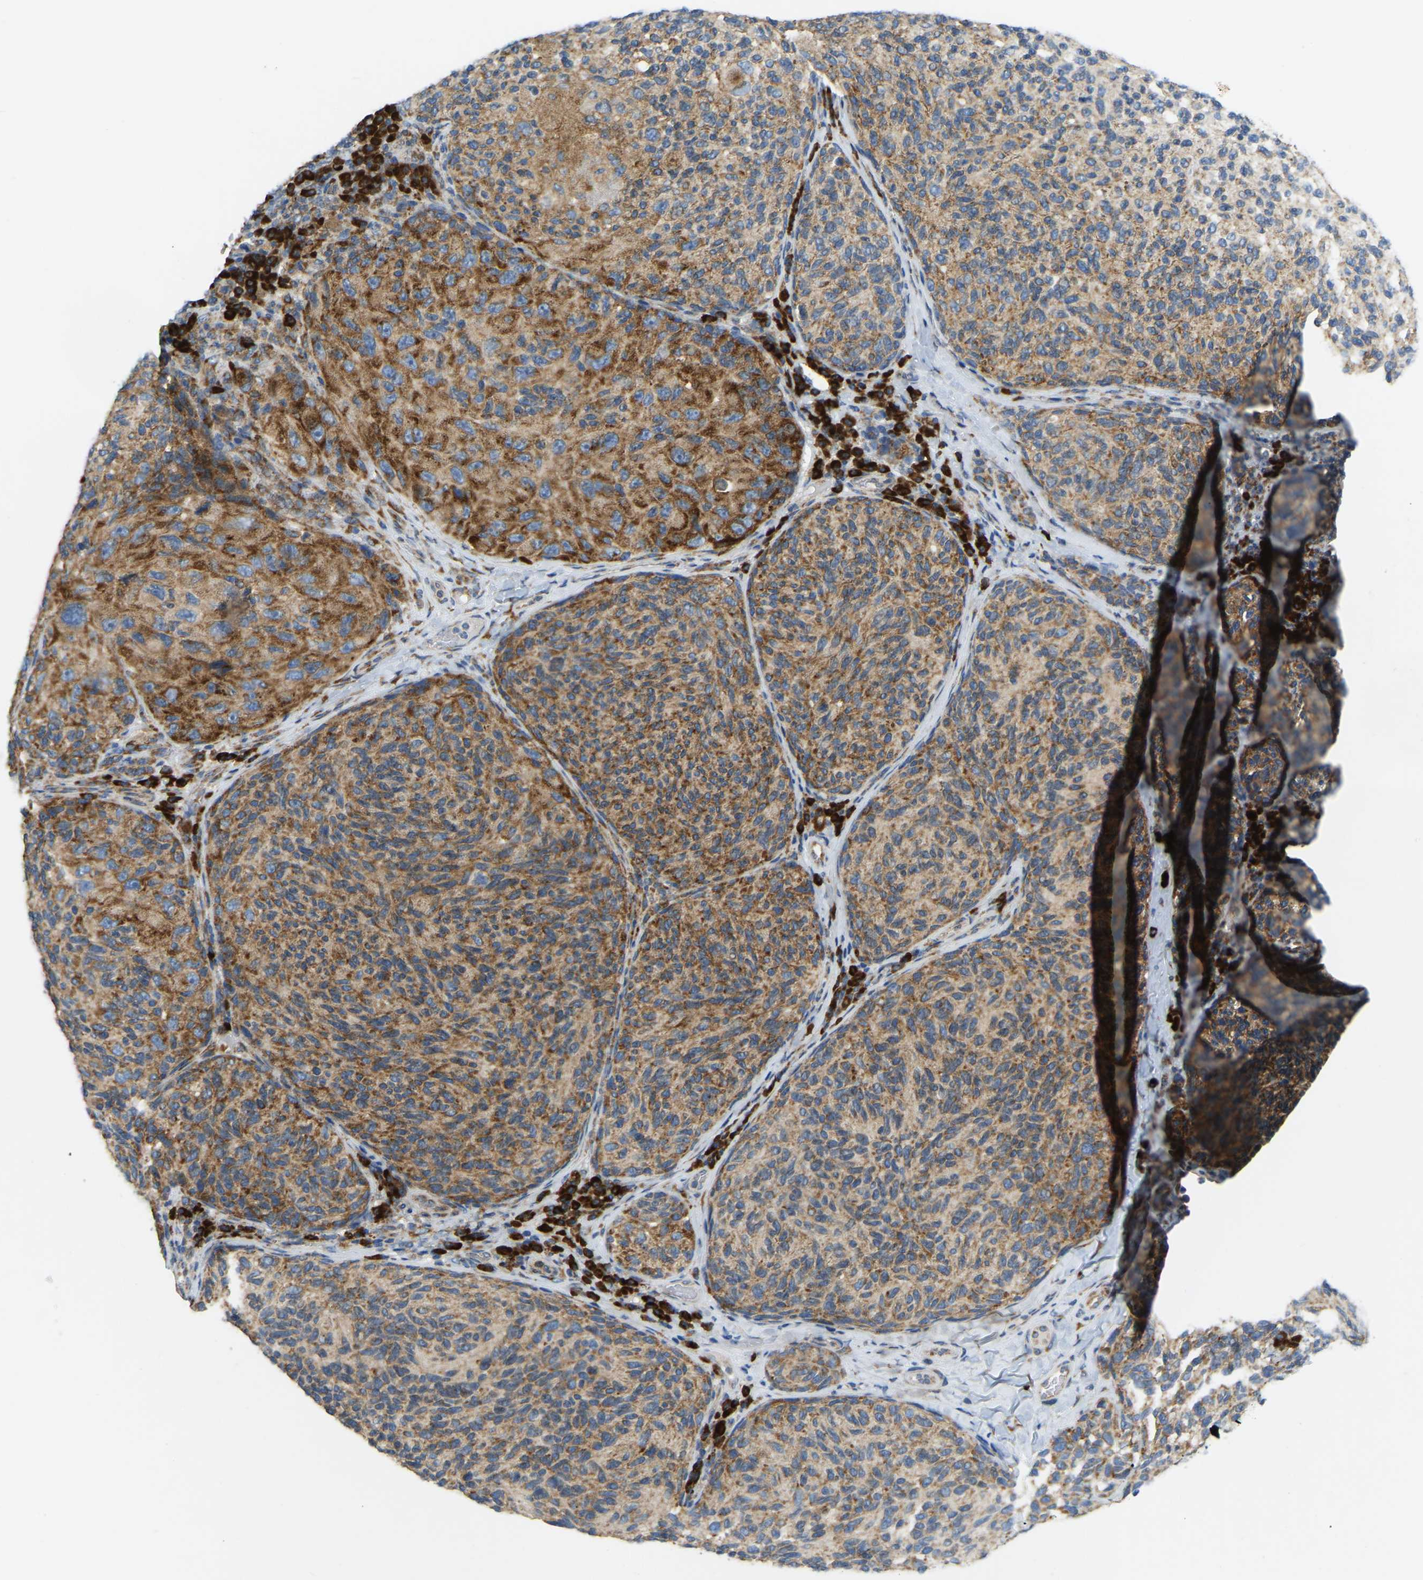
{"staining": {"intensity": "moderate", "quantity": ">75%", "location": "cytoplasmic/membranous"}, "tissue": "melanoma", "cell_type": "Tumor cells", "image_type": "cancer", "snomed": [{"axis": "morphology", "description": "Malignant melanoma, NOS"}, {"axis": "topography", "description": "Skin"}], "caption": "The micrograph displays immunohistochemical staining of malignant melanoma. There is moderate cytoplasmic/membranous positivity is identified in about >75% of tumor cells. The staining was performed using DAB (3,3'-diaminobenzidine) to visualize the protein expression in brown, while the nuclei were stained in blue with hematoxylin (Magnification: 20x).", "gene": "SND1", "patient": {"sex": "female", "age": 73}}